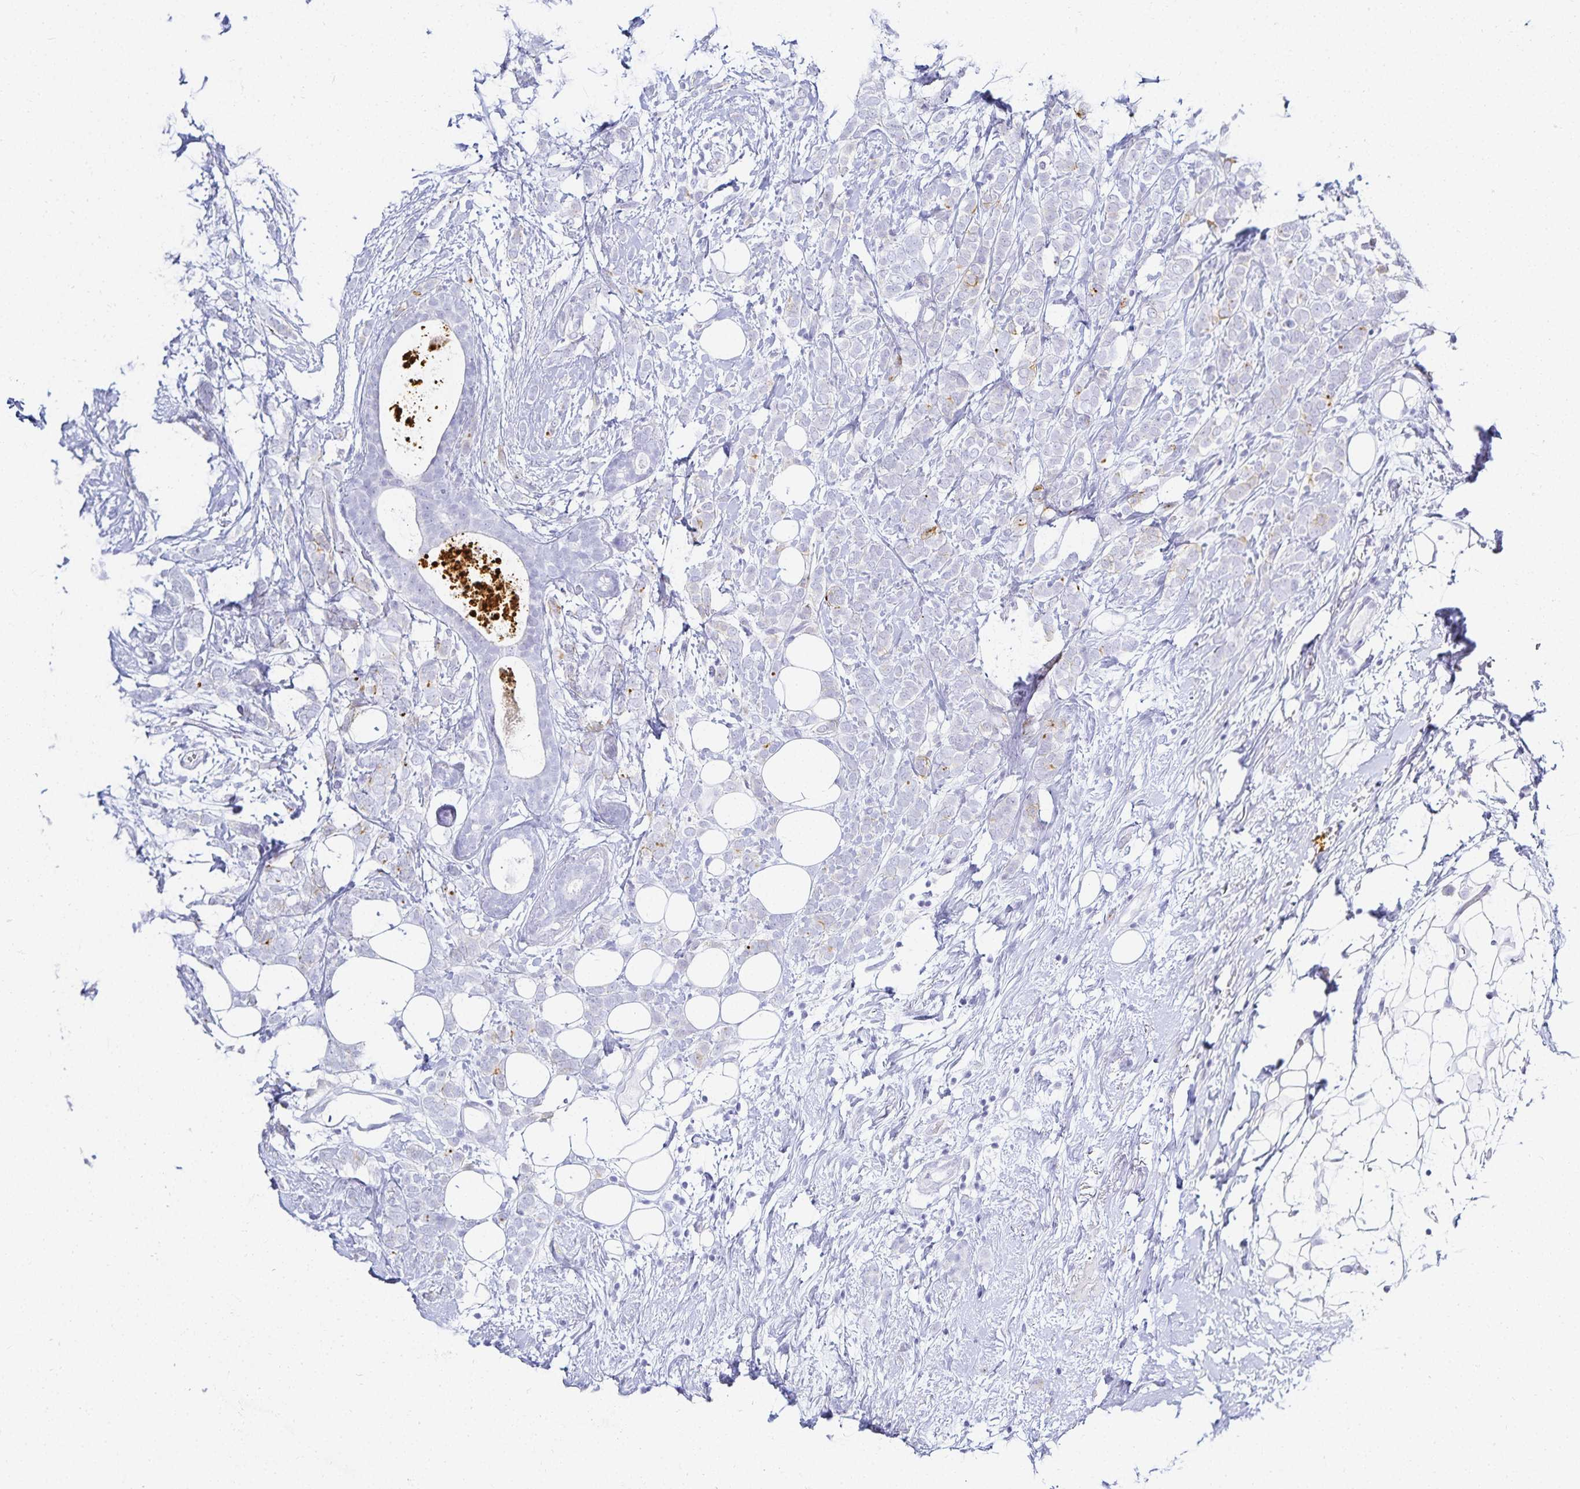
{"staining": {"intensity": "moderate", "quantity": "<25%", "location": "cytoplasmic/membranous"}, "tissue": "breast cancer", "cell_type": "Tumor cells", "image_type": "cancer", "snomed": [{"axis": "morphology", "description": "Lobular carcinoma"}, {"axis": "topography", "description": "Breast"}], "caption": "Immunohistochemical staining of breast cancer (lobular carcinoma) exhibits low levels of moderate cytoplasmic/membranous staining in approximately <25% of tumor cells.", "gene": "GP2", "patient": {"sex": "female", "age": 49}}